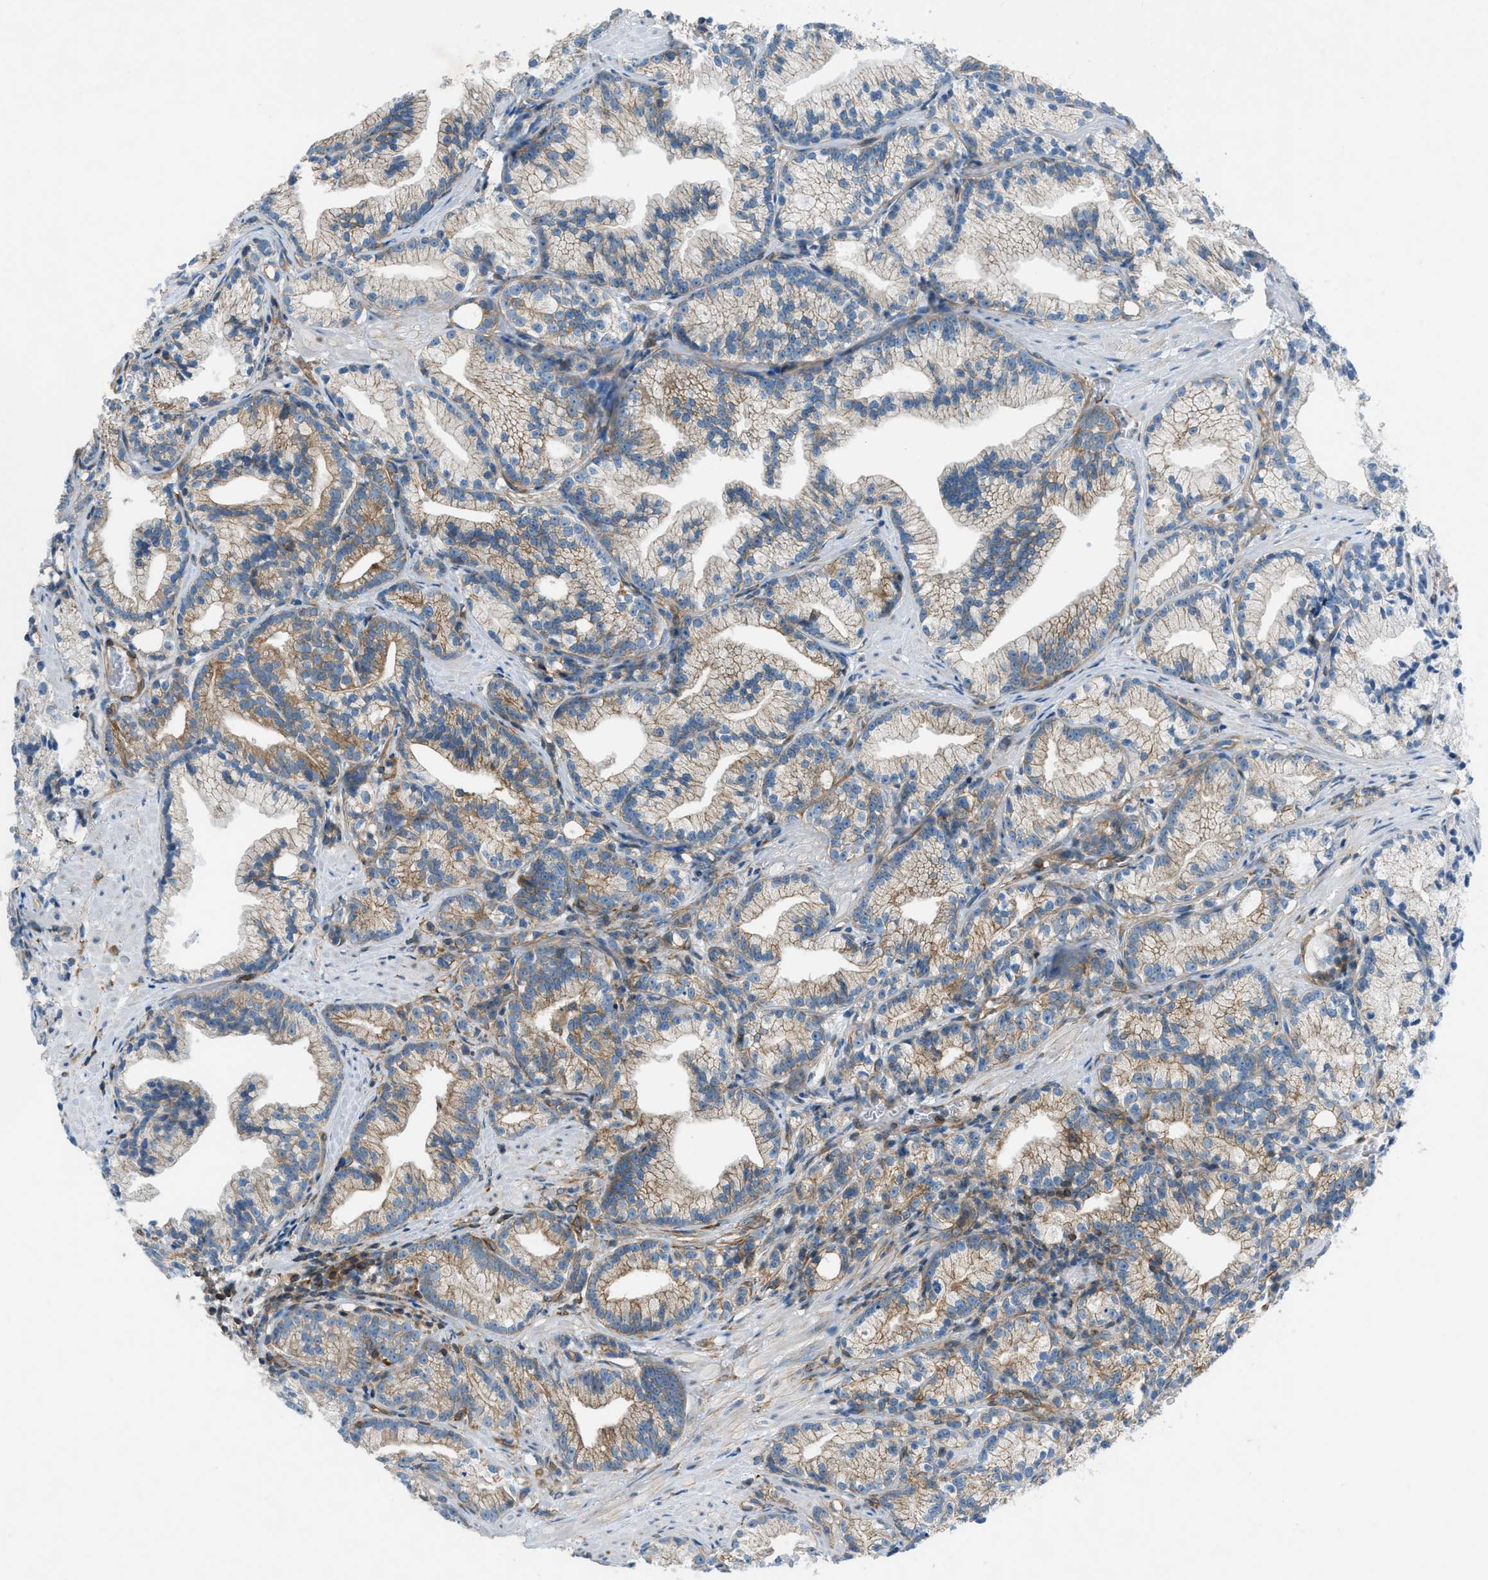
{"staining": {"intensity": "weak", "quantity": "25%-75%", "location": "cytoplasmic/membranous"}, "tissue": "prostate cancer", "cell_type": "Tumor cells", "image_type": "cancer", "snomed": [{"axis": "morphology", "description": "Adenocarcinoma, Low grade"}, {"axis": "topography", "description": "Prostate"}], "caption": "A low amount of weak cytoplasmic/membranous staining is identified in about 25%-75% of tumor cells in prostate cancer (adenocarcinoma (low-grade)) tissue.", "gene": "DMAC1", "patient": {"sex": "male", "age": 89}}